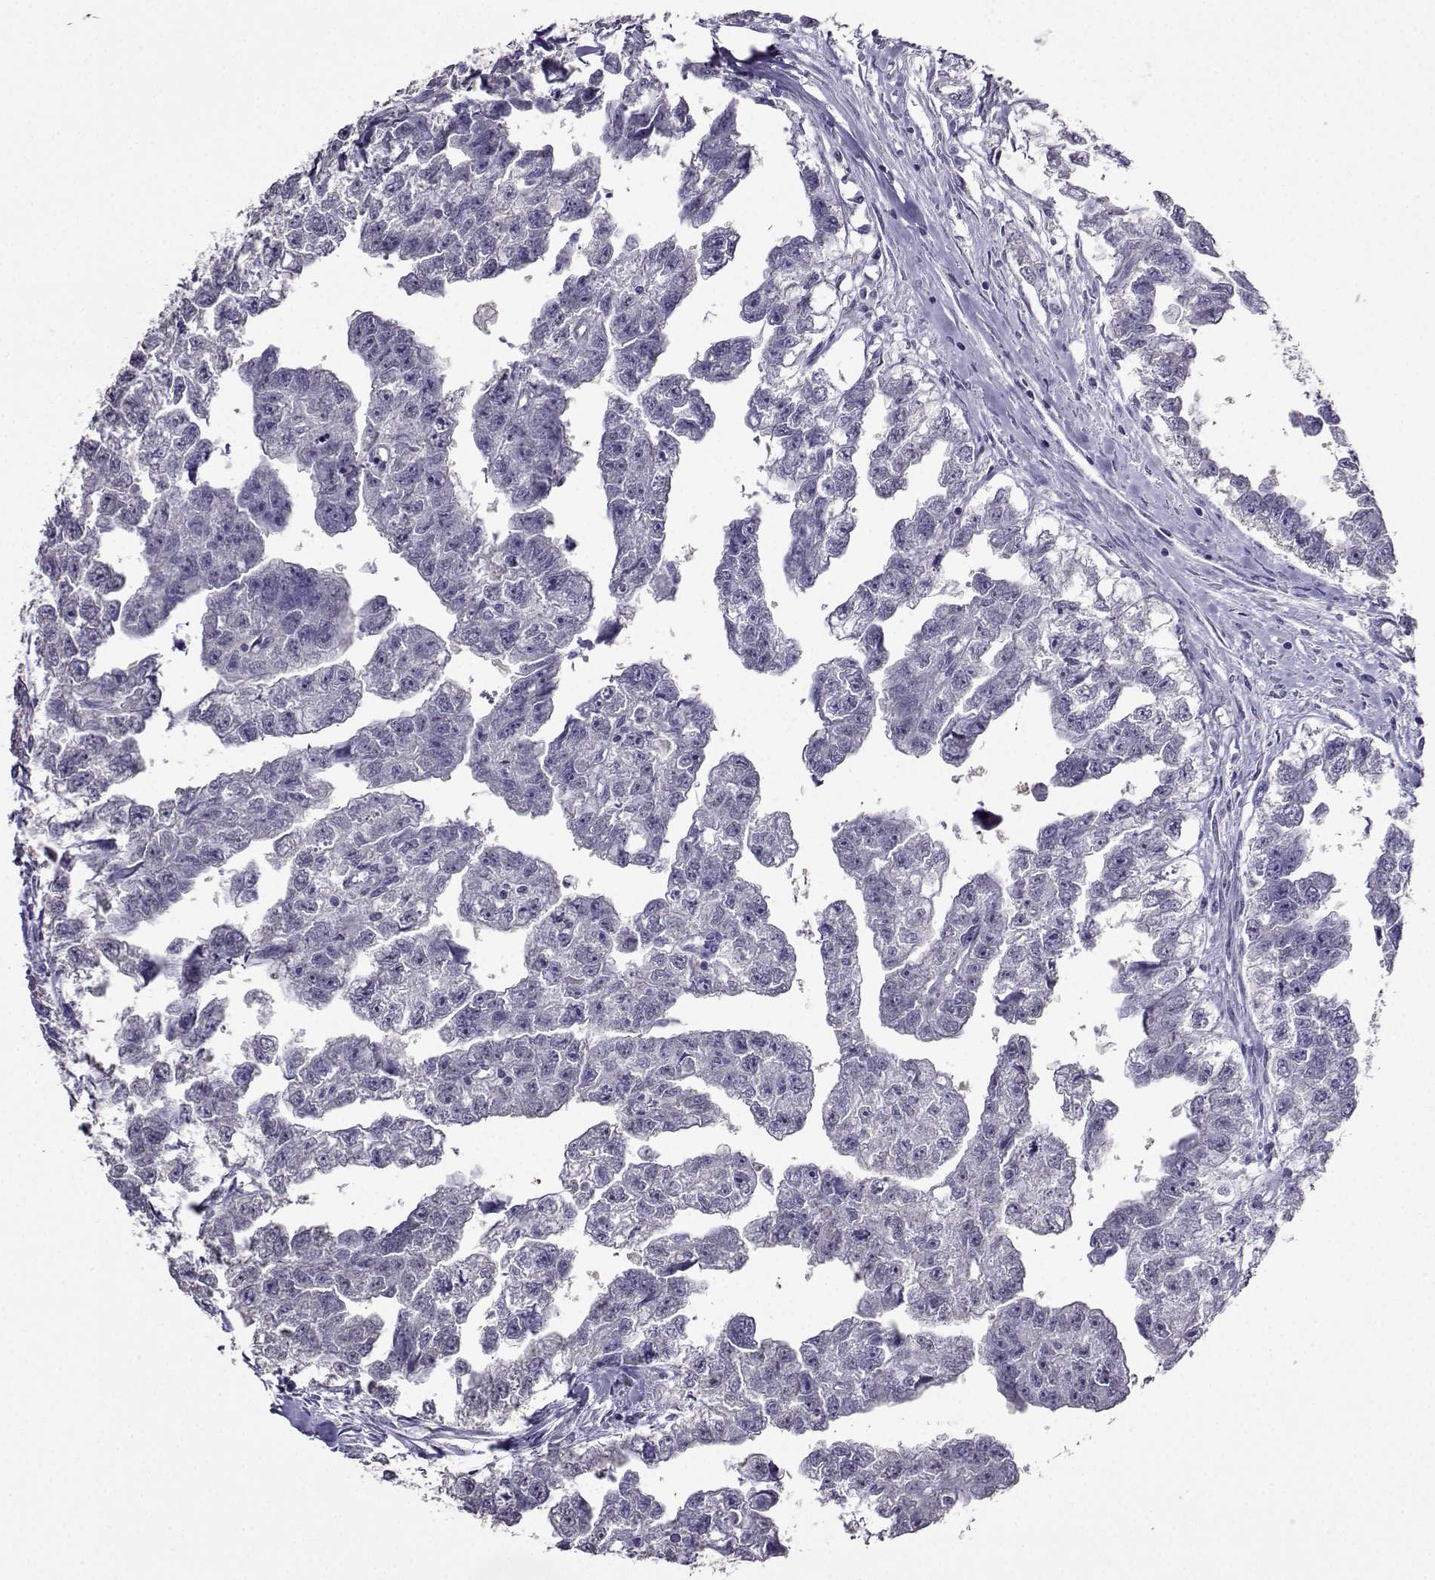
{"staining": {"intensity": "negative", "quantity": "none", "location": "none"}, "tissue": "testis cancer", "cell_type": "Tumor cells", "image_type": "cancer", "snomed": [{"axis": "morphology", "description": "Carcinoma, Embryonal, NOS"}, {"axis": "morphology", "description": "Teratoma, malignant, NOS"}, {"axis": "topography", "description": "Testis"}], "caption": "Tumor cells show no significant positivity in testis cancer. (DAB IHC, high magnification).", "gene": "FCAMR", "patient": {"sex": "male", "age": 44}}